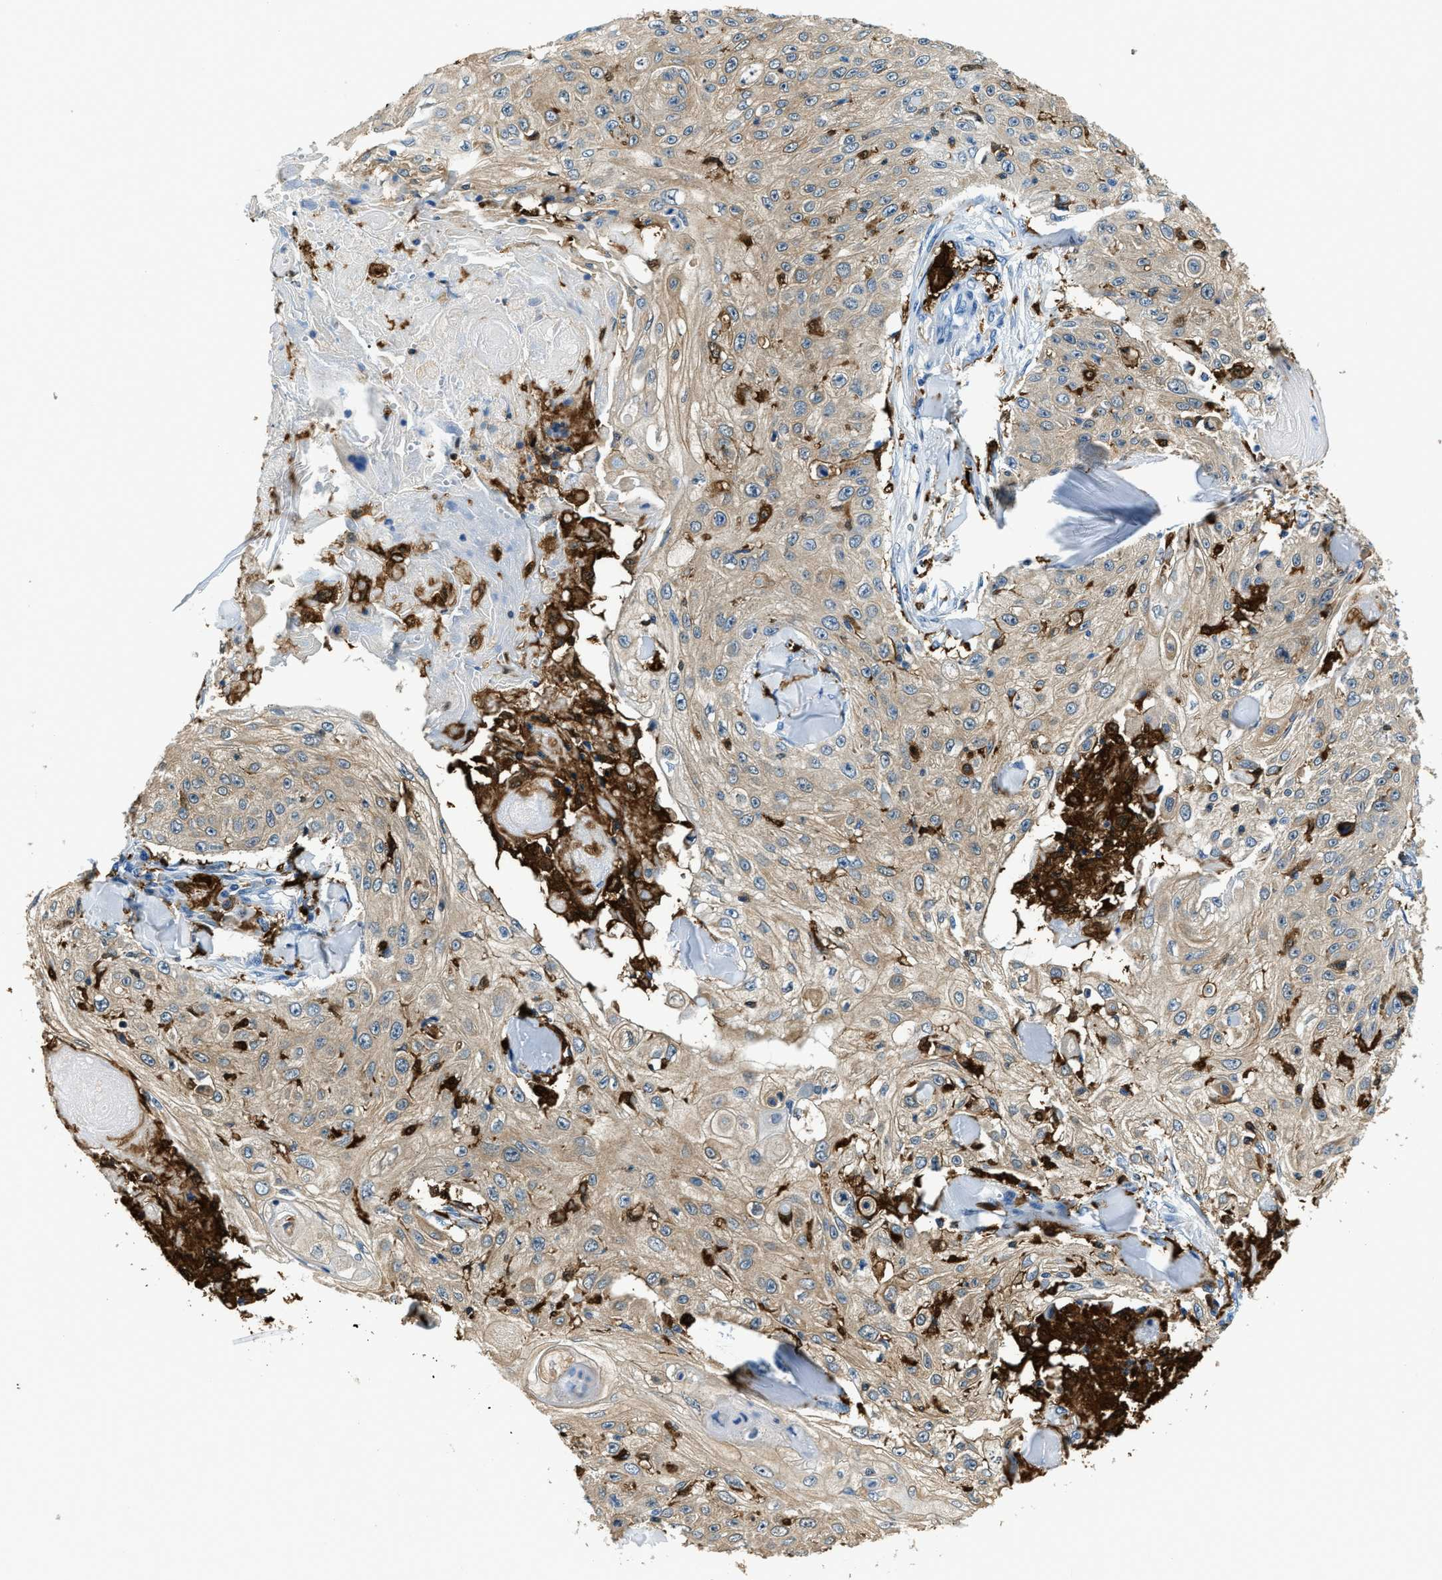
{"staining": {"intensity": "weak", "quantity": ">75%", "location": "cytoplasmic/membranous"}, "tissue": "skin cancer", "cell_type": "Tumor cells", "image_type": "cancer", "snomed": [{"axis": "morphology", "description": "Squamous cell carcinoma, NOS"}, {"axis": "topography", "description": "Skin"}], "caption": "Tumor cells reveal weak cytoplasmic/membranous staining in approximately >75% of cells in squamous cell carcinoma (skin).", "gene": "CAPG", "patient": {"sex": "male", "age": 86}}